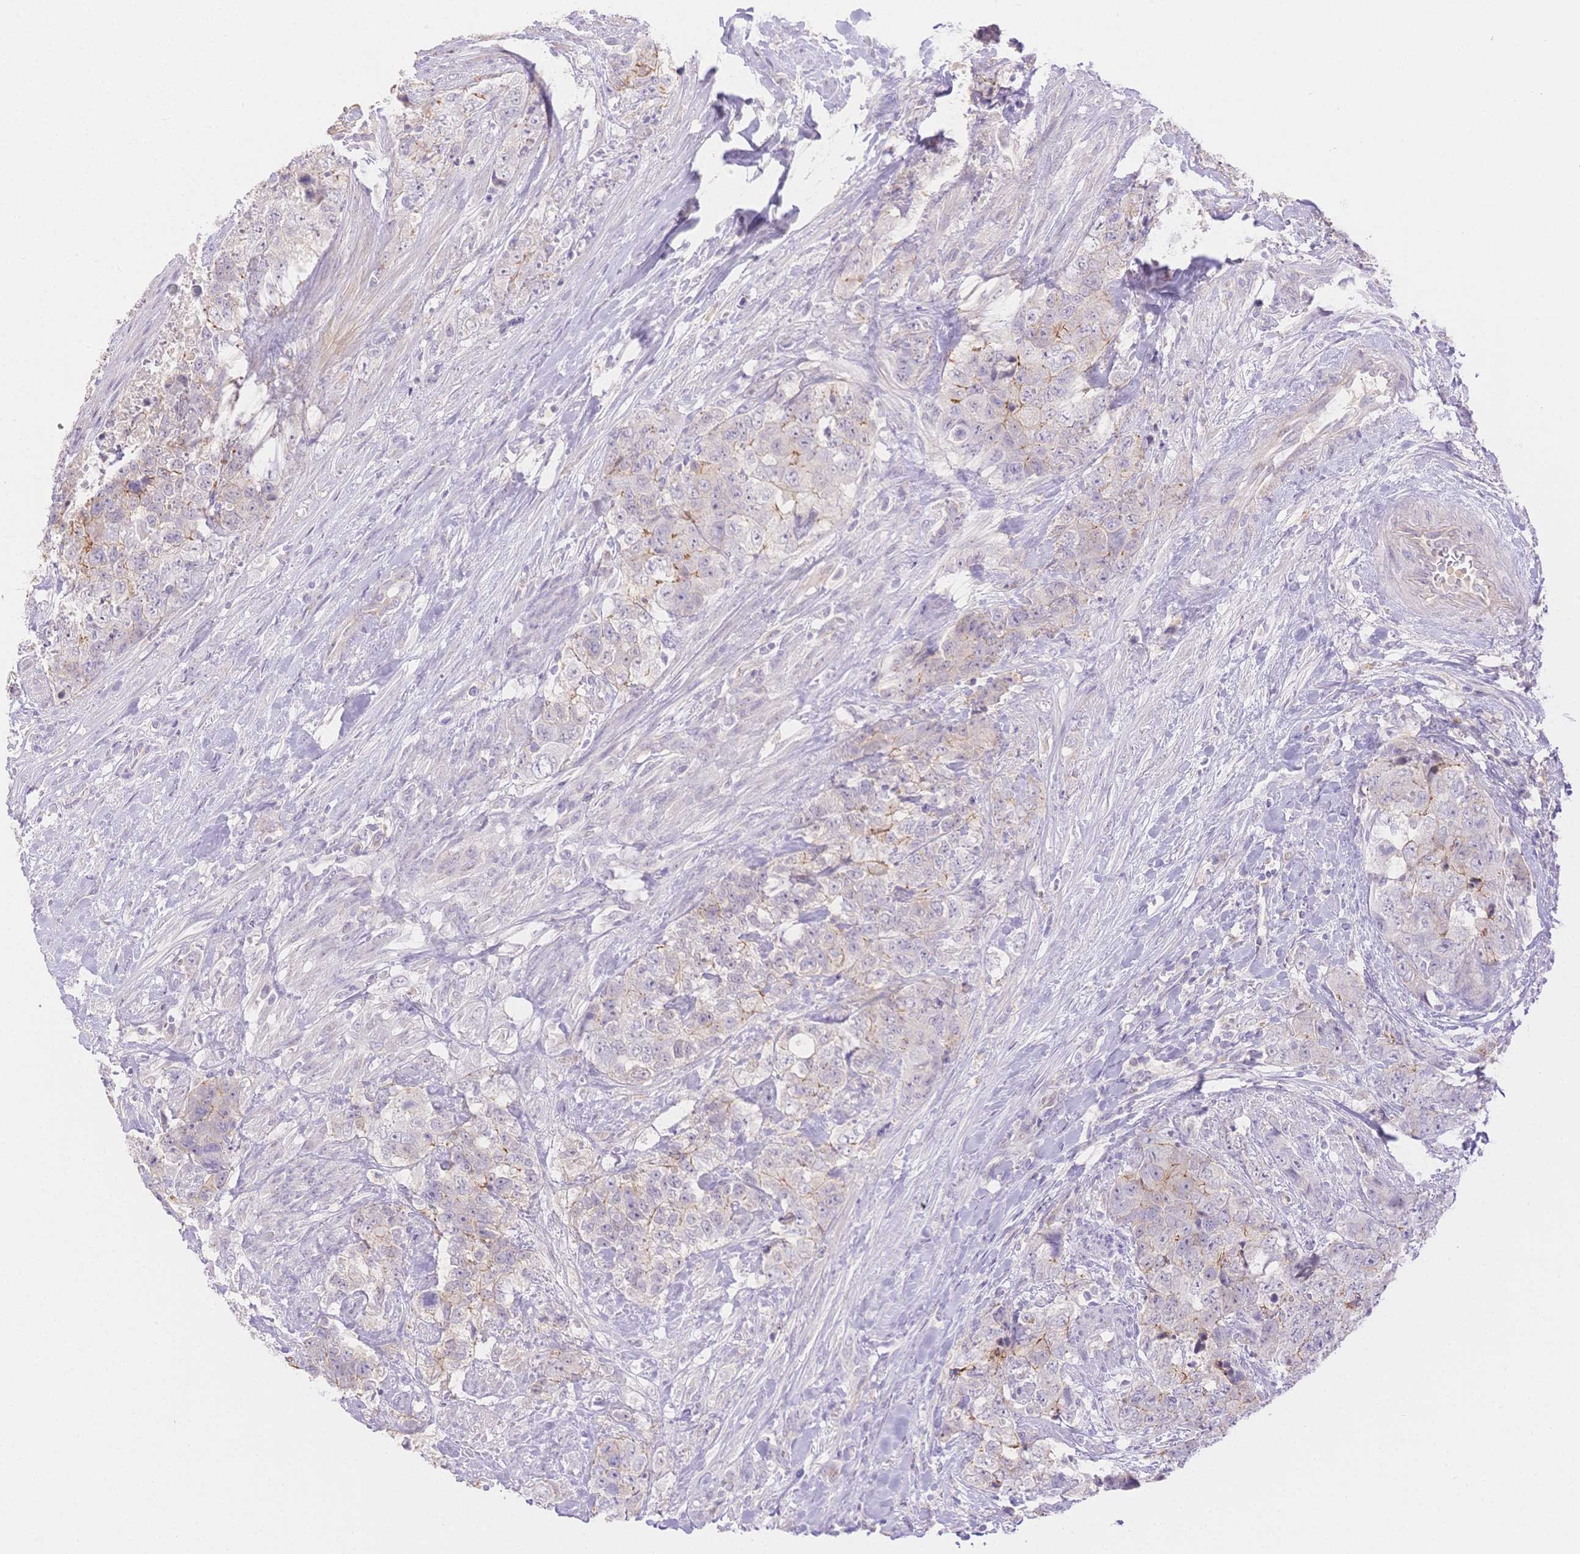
{"staining": {"intensity": "weak", "quantity": "<25%", "location": "cytoplasmic/membranous"}, "tissue": "urothelial cancer", "cell_type": "Tumor cells", "image_type": "cancer", "snomed": [{"axis": "morphology", "description": "Urothelial carcinoma, High grade"}, {"axis": "topography", "description": "Urinary bladder"}], "caption": "This is a histopathology image of immunohistochemistry (IHC) staining of urothelial cancer, which shows no staining in tumor cells.", "gene": "WDR54", "patient": {"sex": "female", "age": 78}}